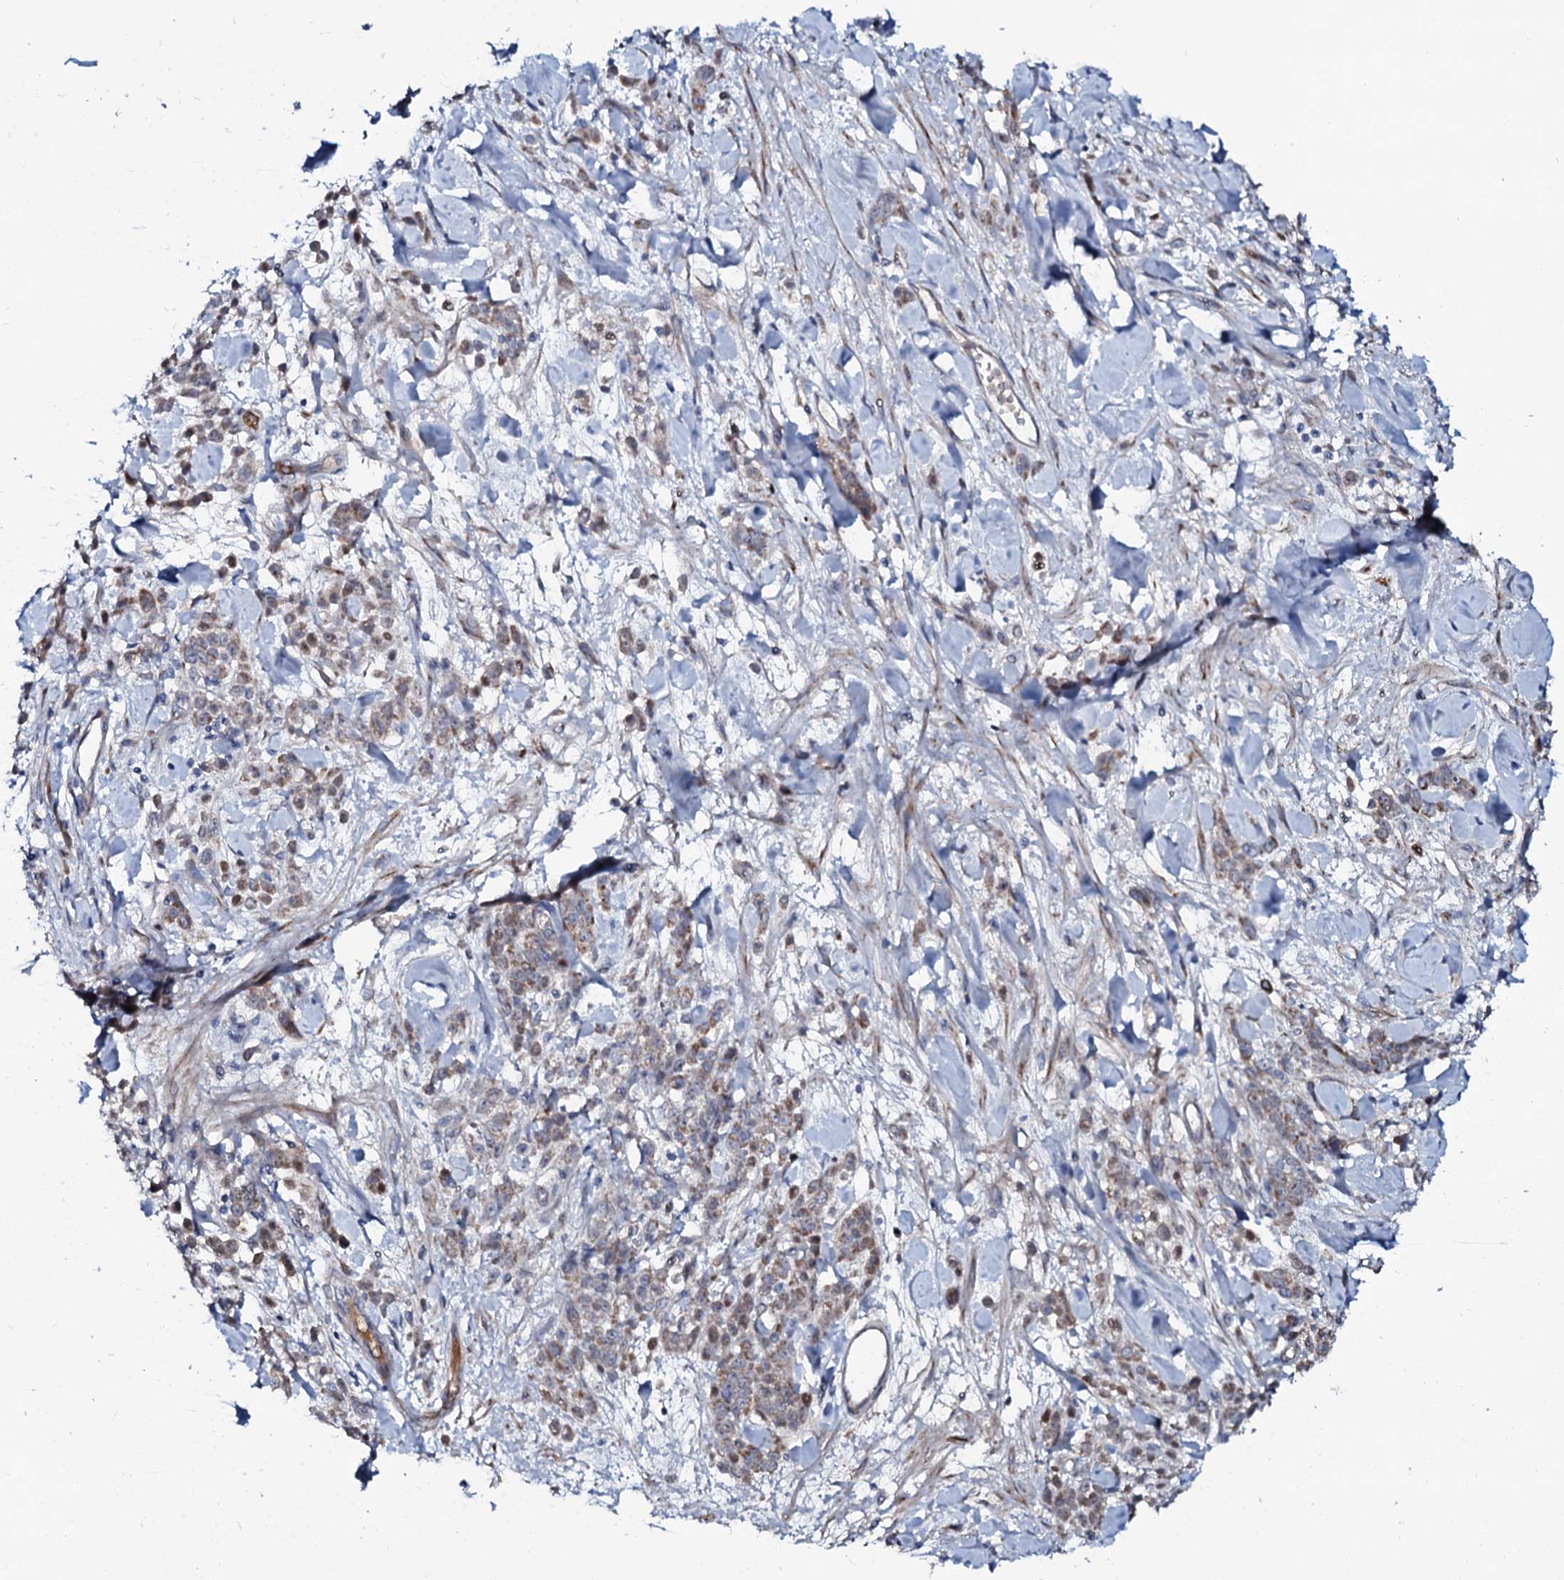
{"staining": {"intensity": "moderate", "quantity": ">75%", "location": "cytoplasmic/membranous"}, "tissue": "stomach cancer", "cell_type": "Tumor cells", "image_type": "cancer", "snomed": [{"axis": "morphology", "description": "Normal tissue, NOS"}, {"axis": "morphology", "description": "Adenocarcinoma, NOS"}, {"axis": "topography", "description": "Stomach"}], "caption": "Protein expression analysis of human stomach cancer reveals moderate cytoplasmic/membranous expression in about >75% of tumor cells.", "gene": "PPP1R3D", "patient": {"sex": "male", "age": 82}}